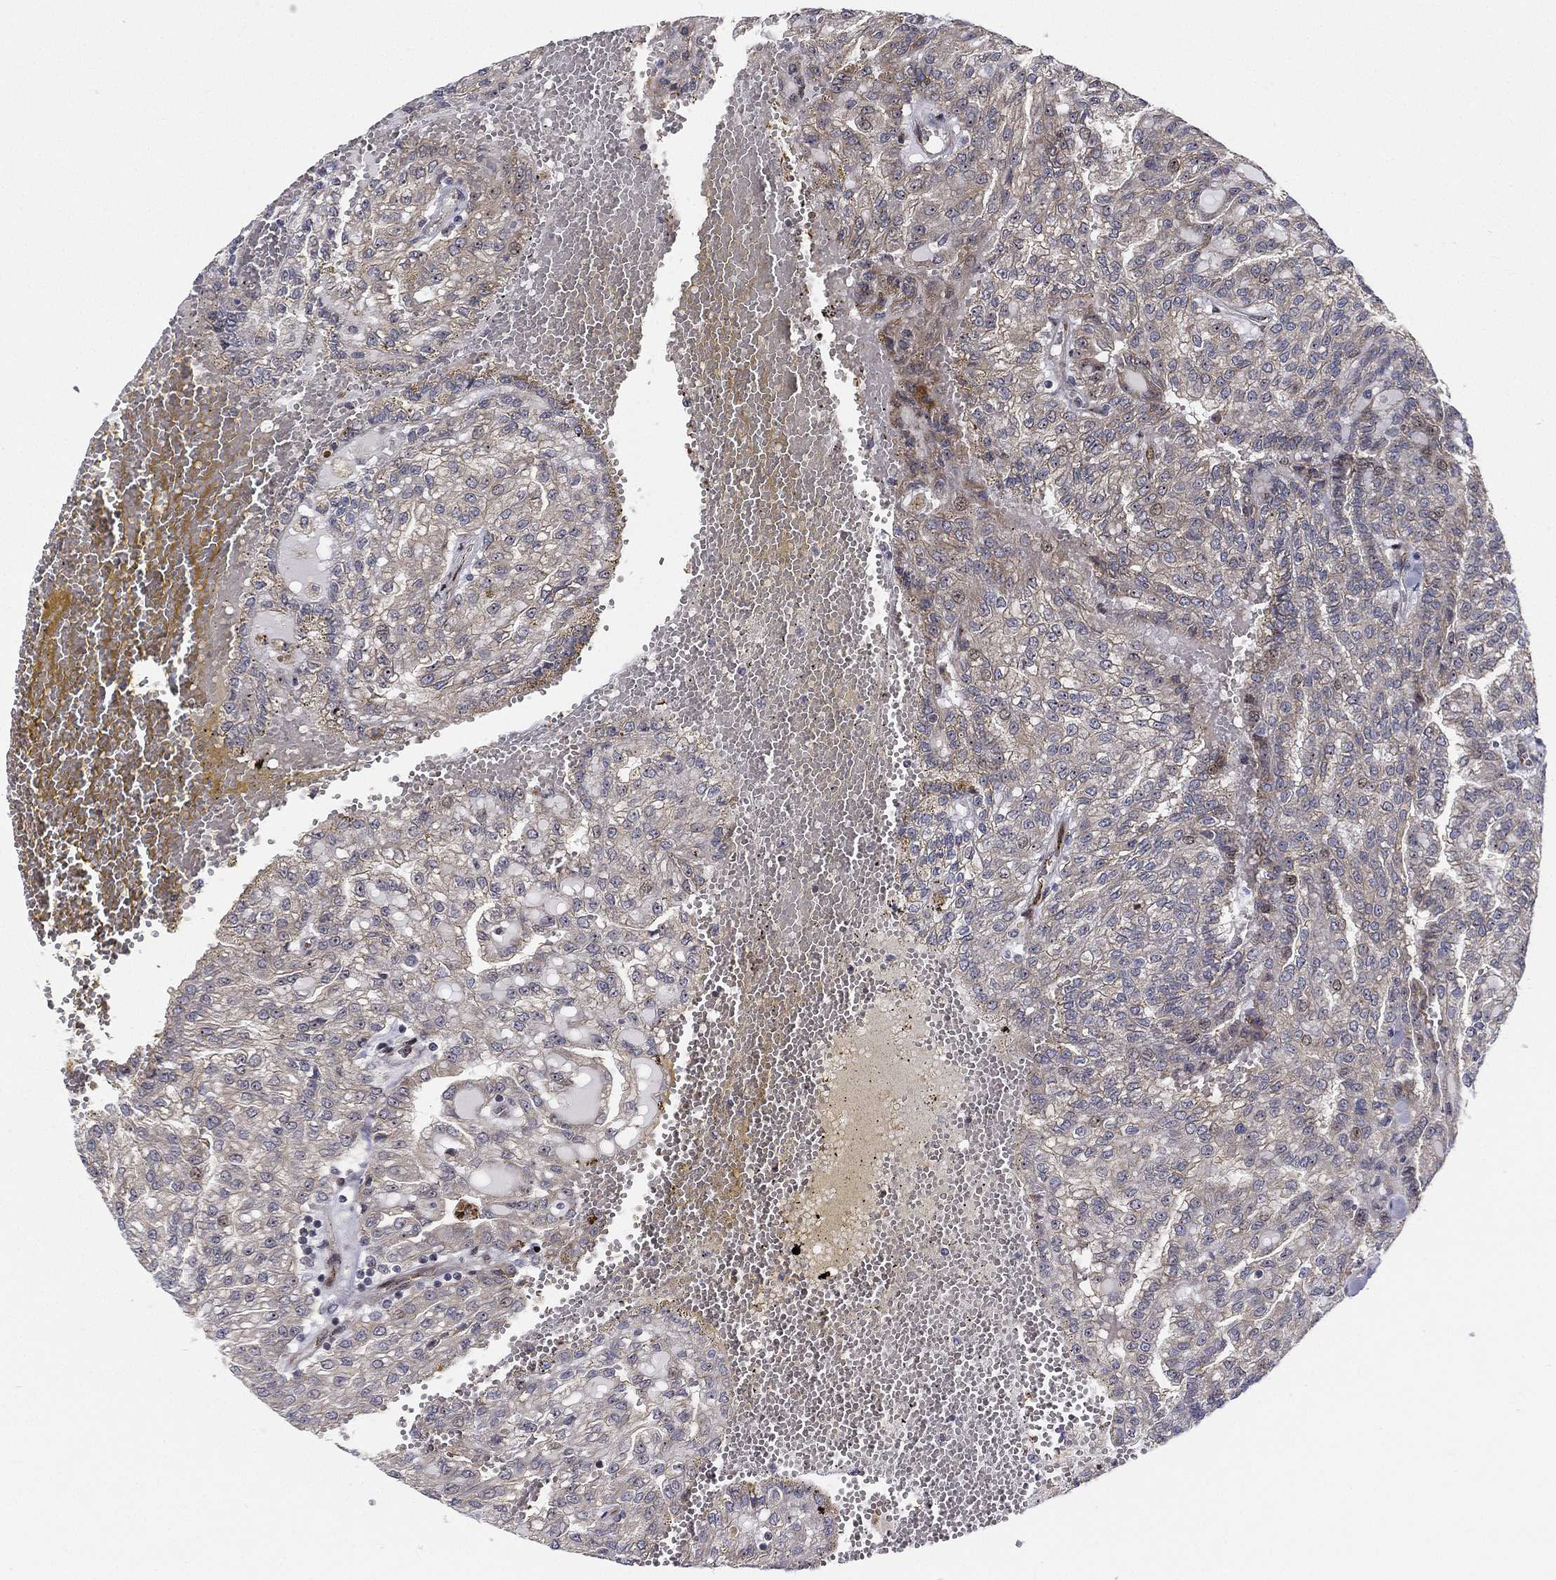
{"staining": {"intensity": "negative", "quantity": "none", "location": "none"}, "tissue": "renal cancer", "cell_type": "Tumor cells", "image_type": "cancer", "snomed": [{"axis": "morphology", "description": "Adenocarcinoma, NOS"}, {"axis": "topography", "description": "Kidney"}], "caption": "There is no significant expression in tumor cells of renal cancer (adenocarcinoma).", "gene": "VHL", "patient": {"sex": "male", "age": 63}}